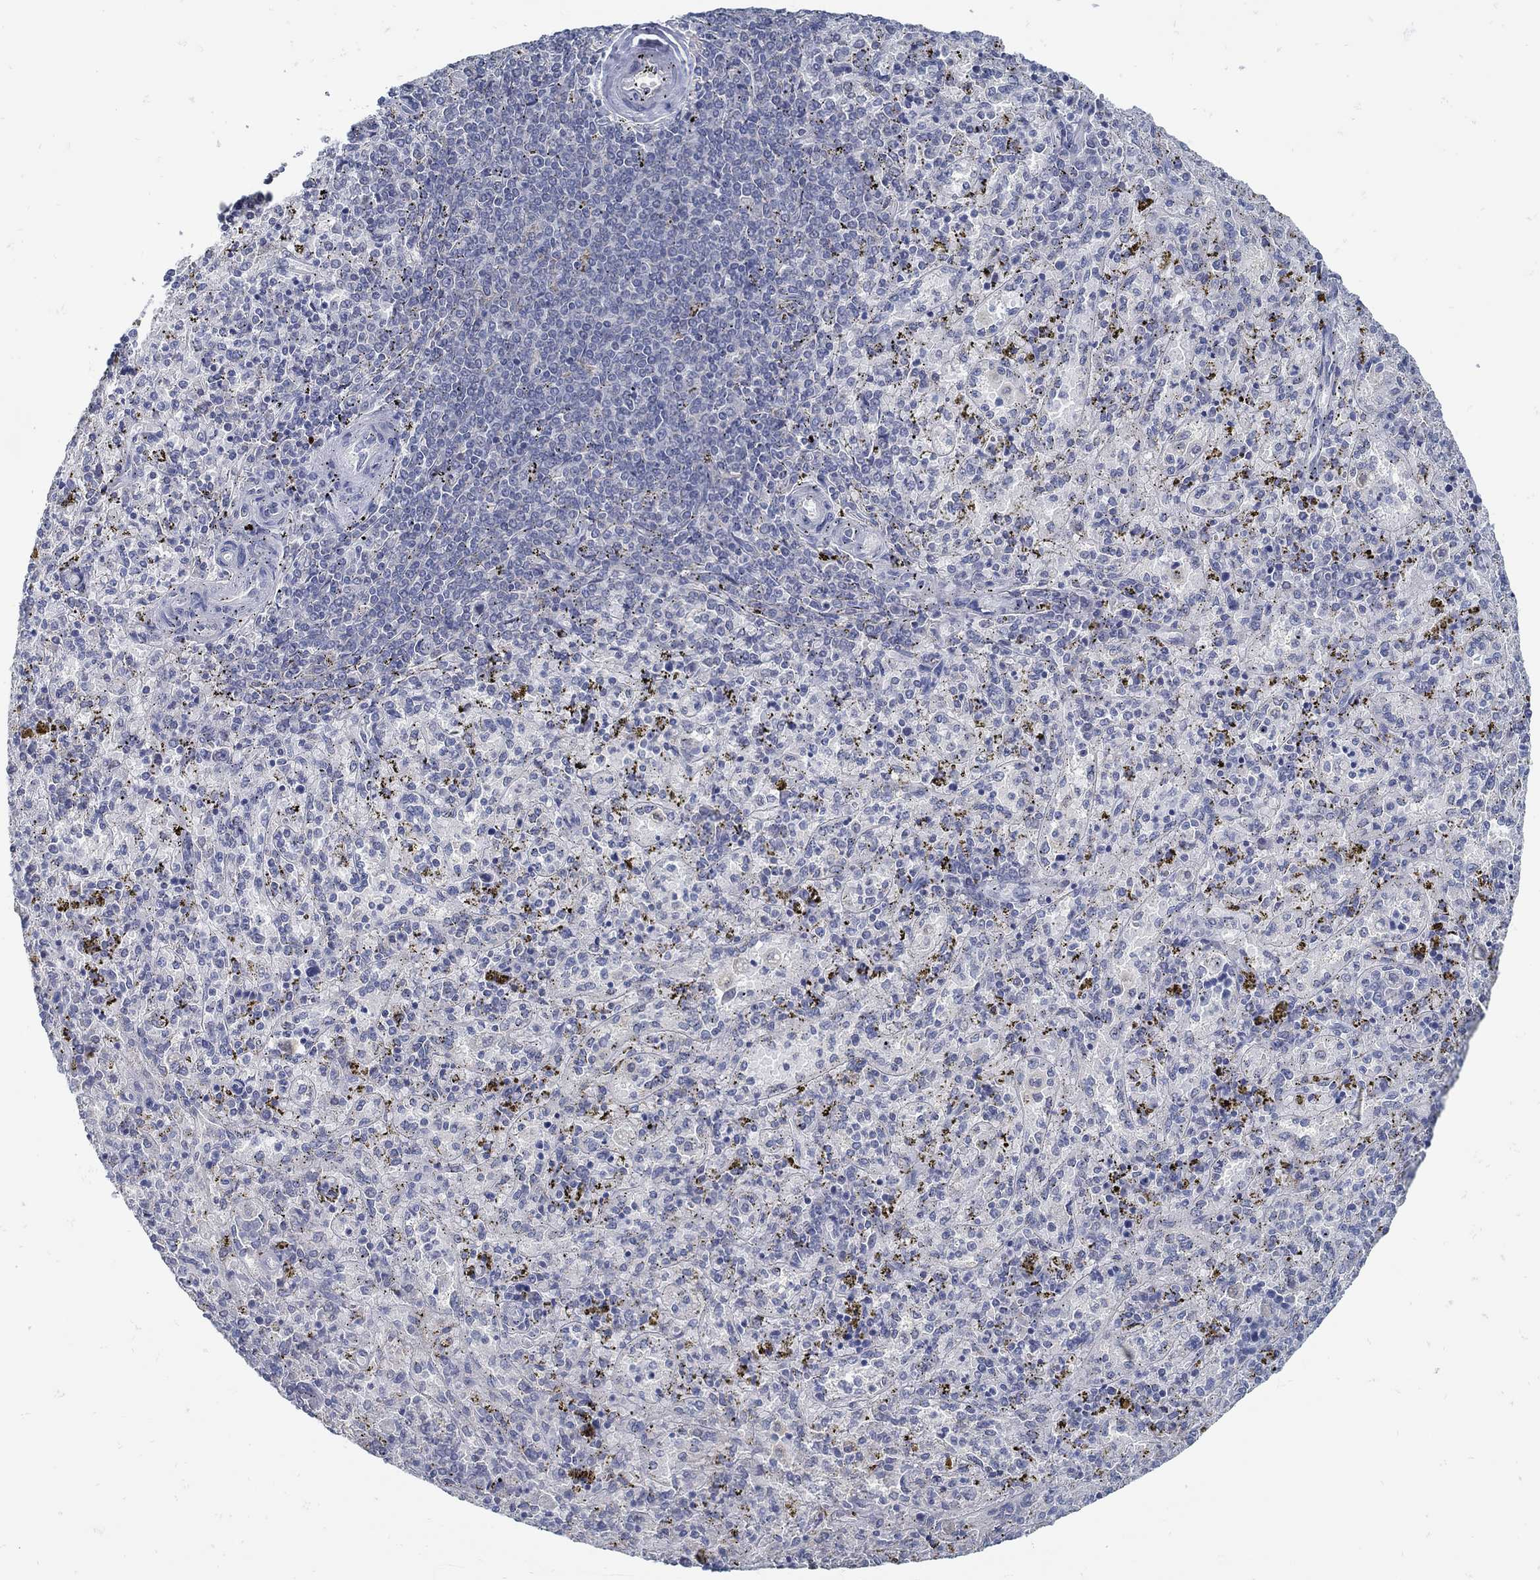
{"staining": {"intensity": "negative", "quantity": "none", "location": "none"}, "tissue": "spleen", "cell_type": "Cells in red pulp", "image_type": "normal", "snomed": [{"axis": "morphology", "description": "Normal tissue, NOS"}, {"axis": "topography", "description": "Spleen"}], "caption": "This is an immunohistochemistry (IHC) micrograph of benign human spleen. There is no positivity in cells in red pulp.", "gene": "ZFAND4", "patient": {"sex": "female", "age": 50}}